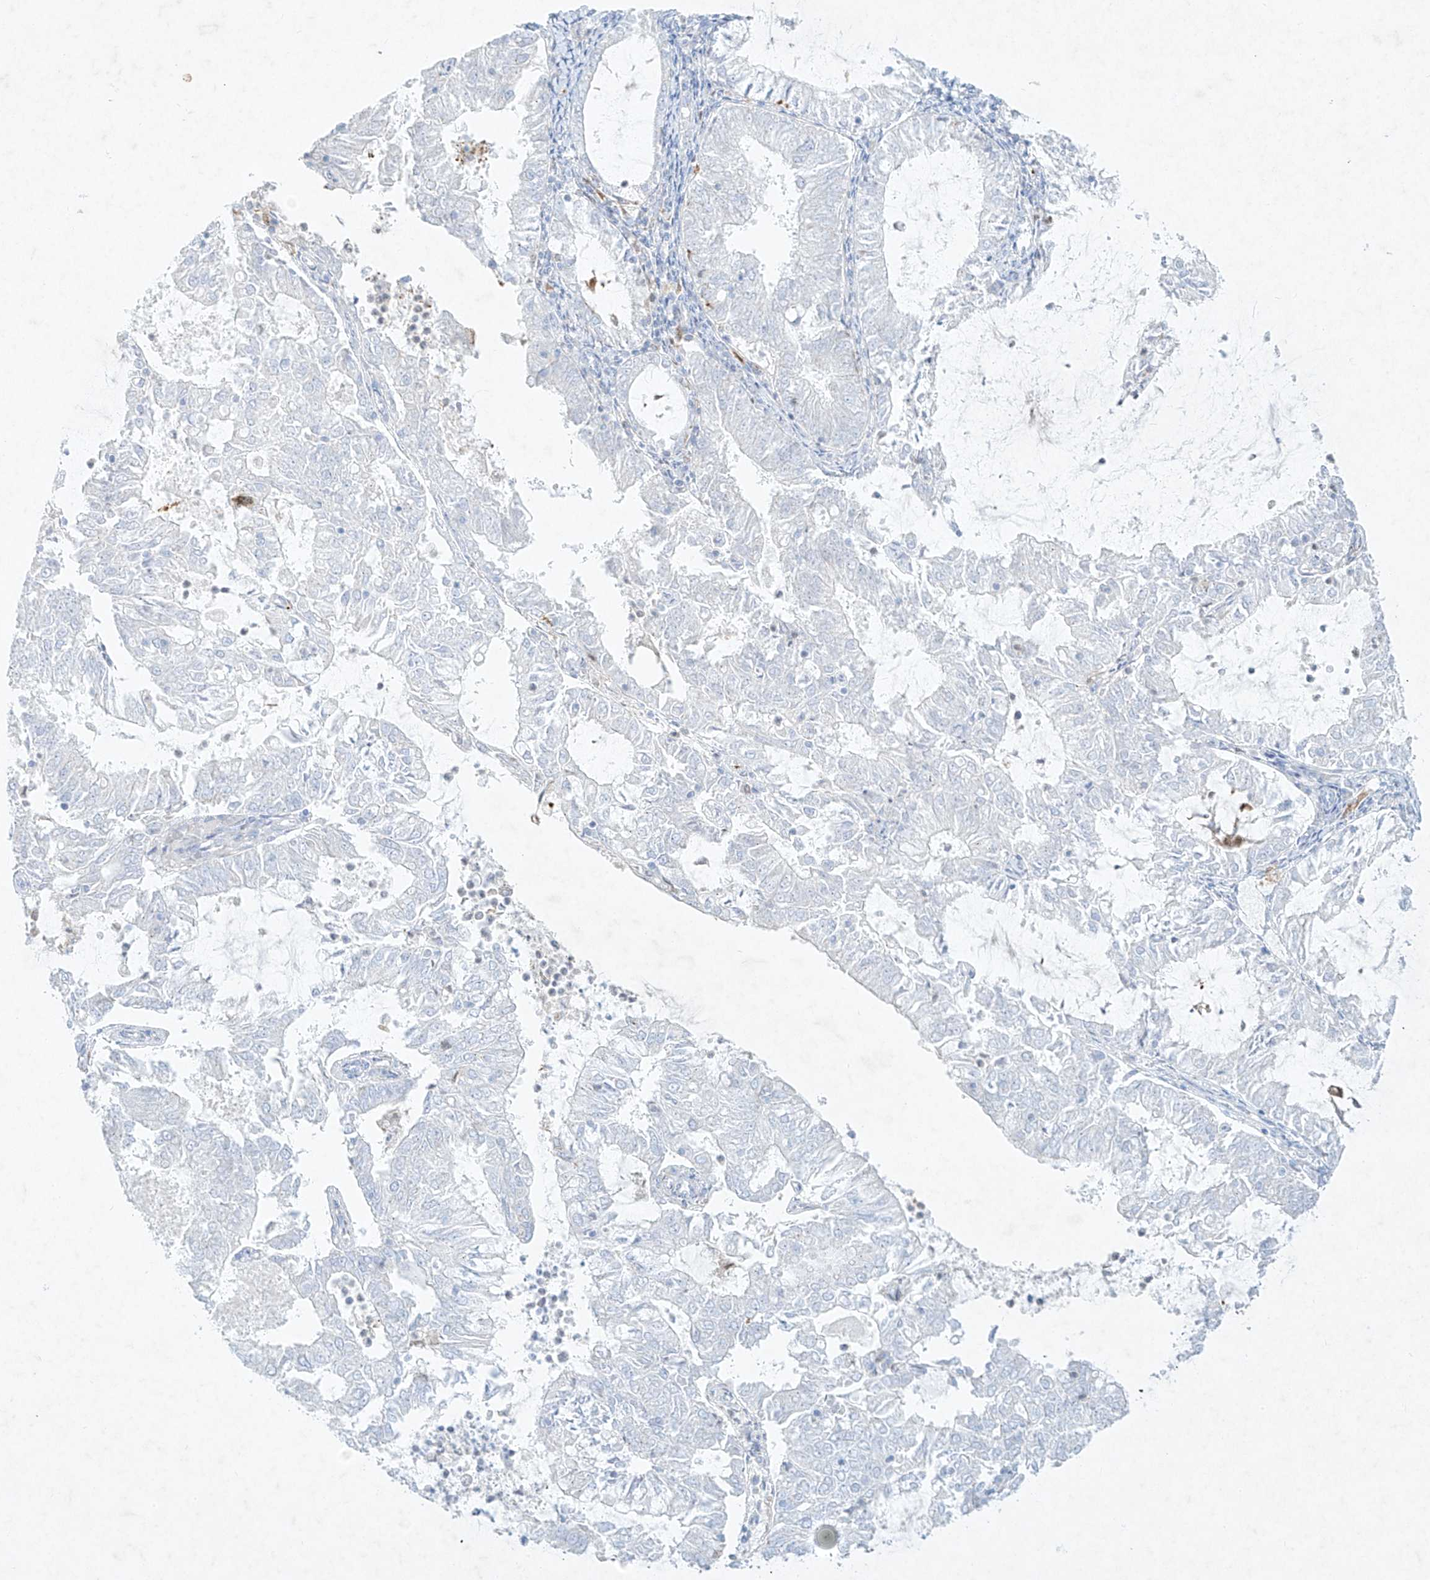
{"staining": {"intensity": "negative", "quantity": "none", "location": "none"}, "tissue": "endometrial cancer", "cell_type": "Tumor cells", "image_type": "cancer", "snomed": [{"axis": "morphology", "description": "Adenocarcinoma, NOS"}, {"axis": "topography", "description": "Endometrium"}], "caption": "A high-resolution histopathology image shows immunohistochemistry staining of endometrial cancer, which reveals no significant expression in tumor cells.", "gene": "PLEK", "patient": {"sex": "female", "age": 57}}